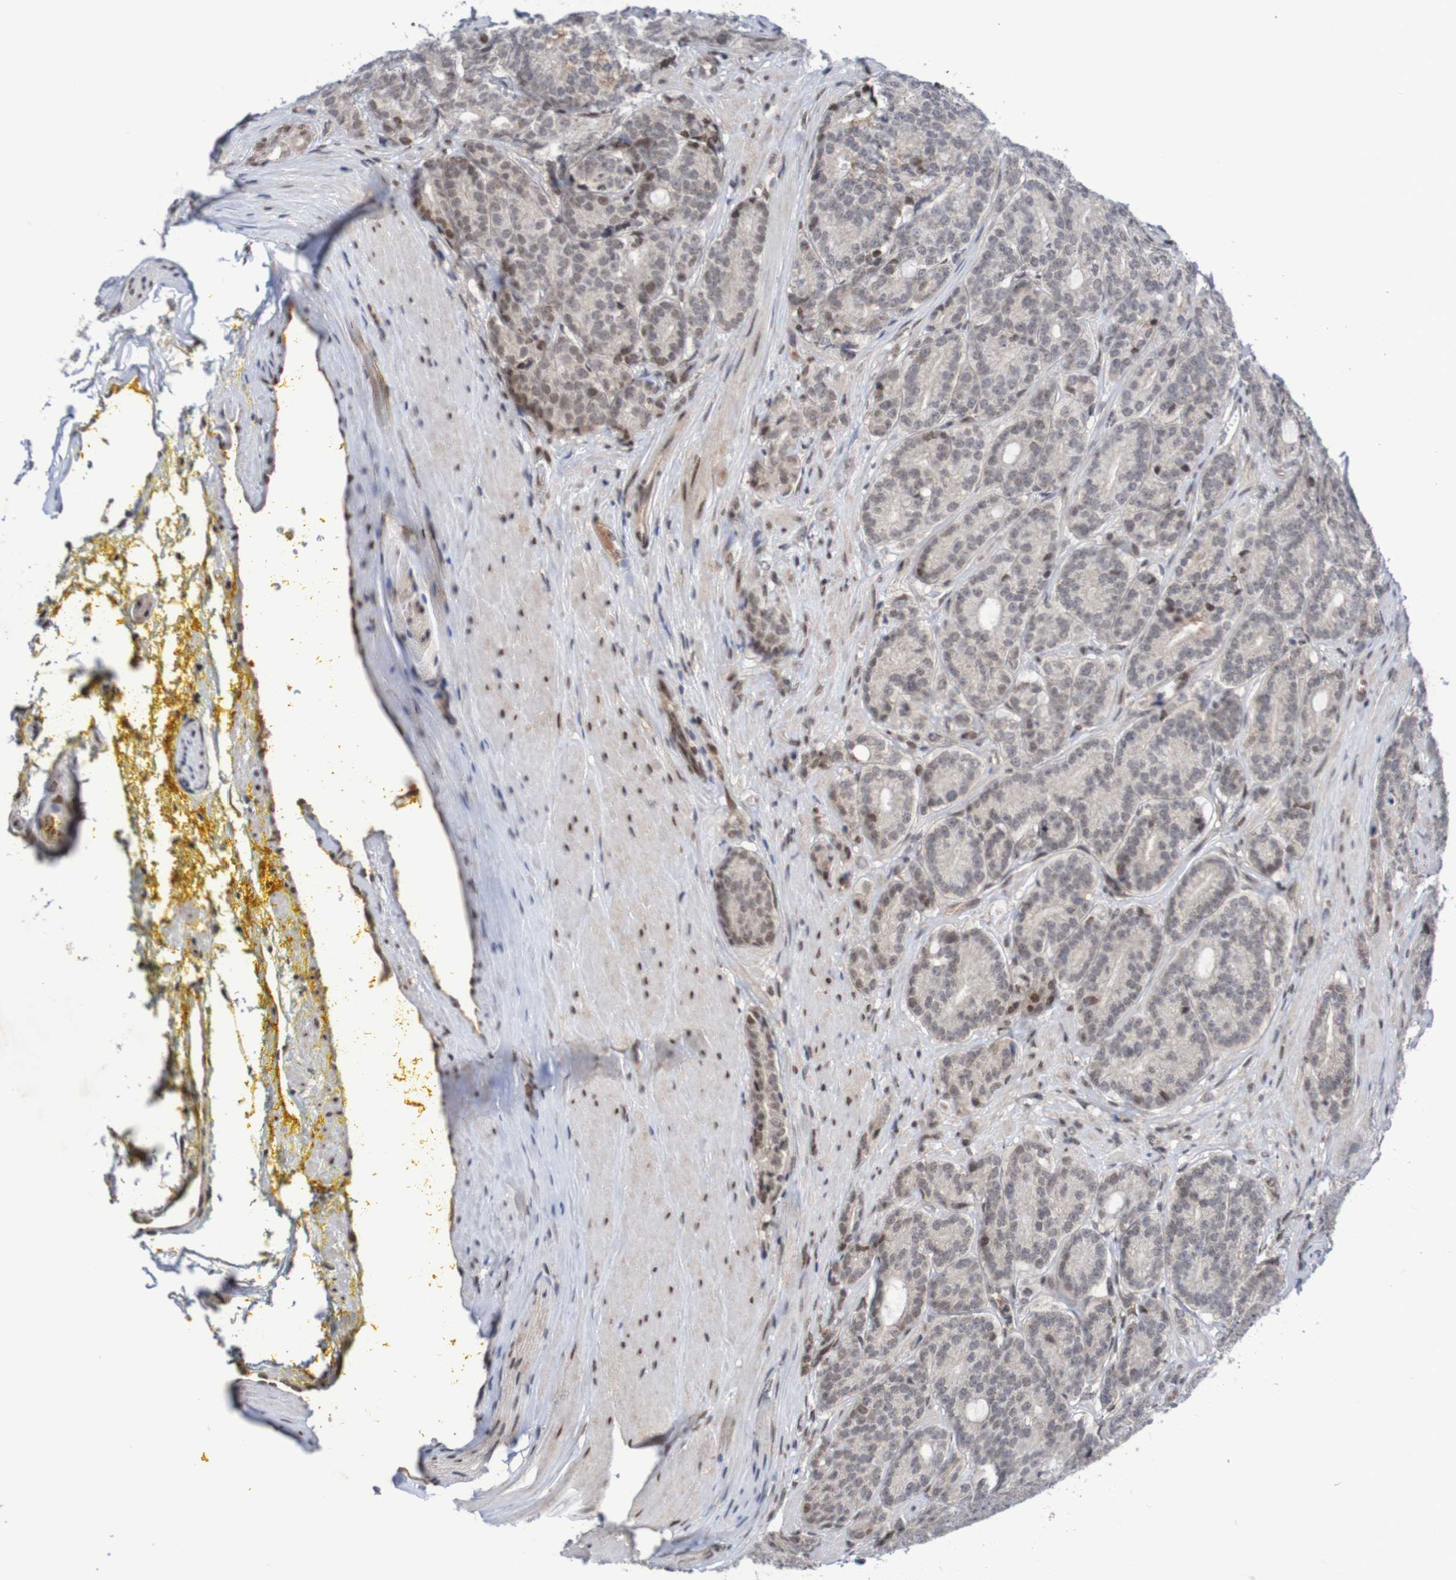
{"staining": {"intensity": "weak", "quantity": ">75%", "location": "cytoplasmic/membranous,nuclear"}, "tissue": "prostate cancer", "cell_type": "Tumor cells", "image_type": "cancer", "snomed": [{"axis": "morphology", "description": "Adenocarcinoma, High grade"}, {"axis": "topography", "description": "Prostate"}], "caption": "A brown stain highlights weak cytoplasmic/membranous and nuclear expression of a protein in human prostate cancer tumor cells. The staining was performed using DAB (3,3'-diaminobenzidine), with brown indicating positive protein expression. Nuclei are stained blue with hematoxylin.", "gene": "ITLN1", "patient": {"sex": "male", "age": 61}}